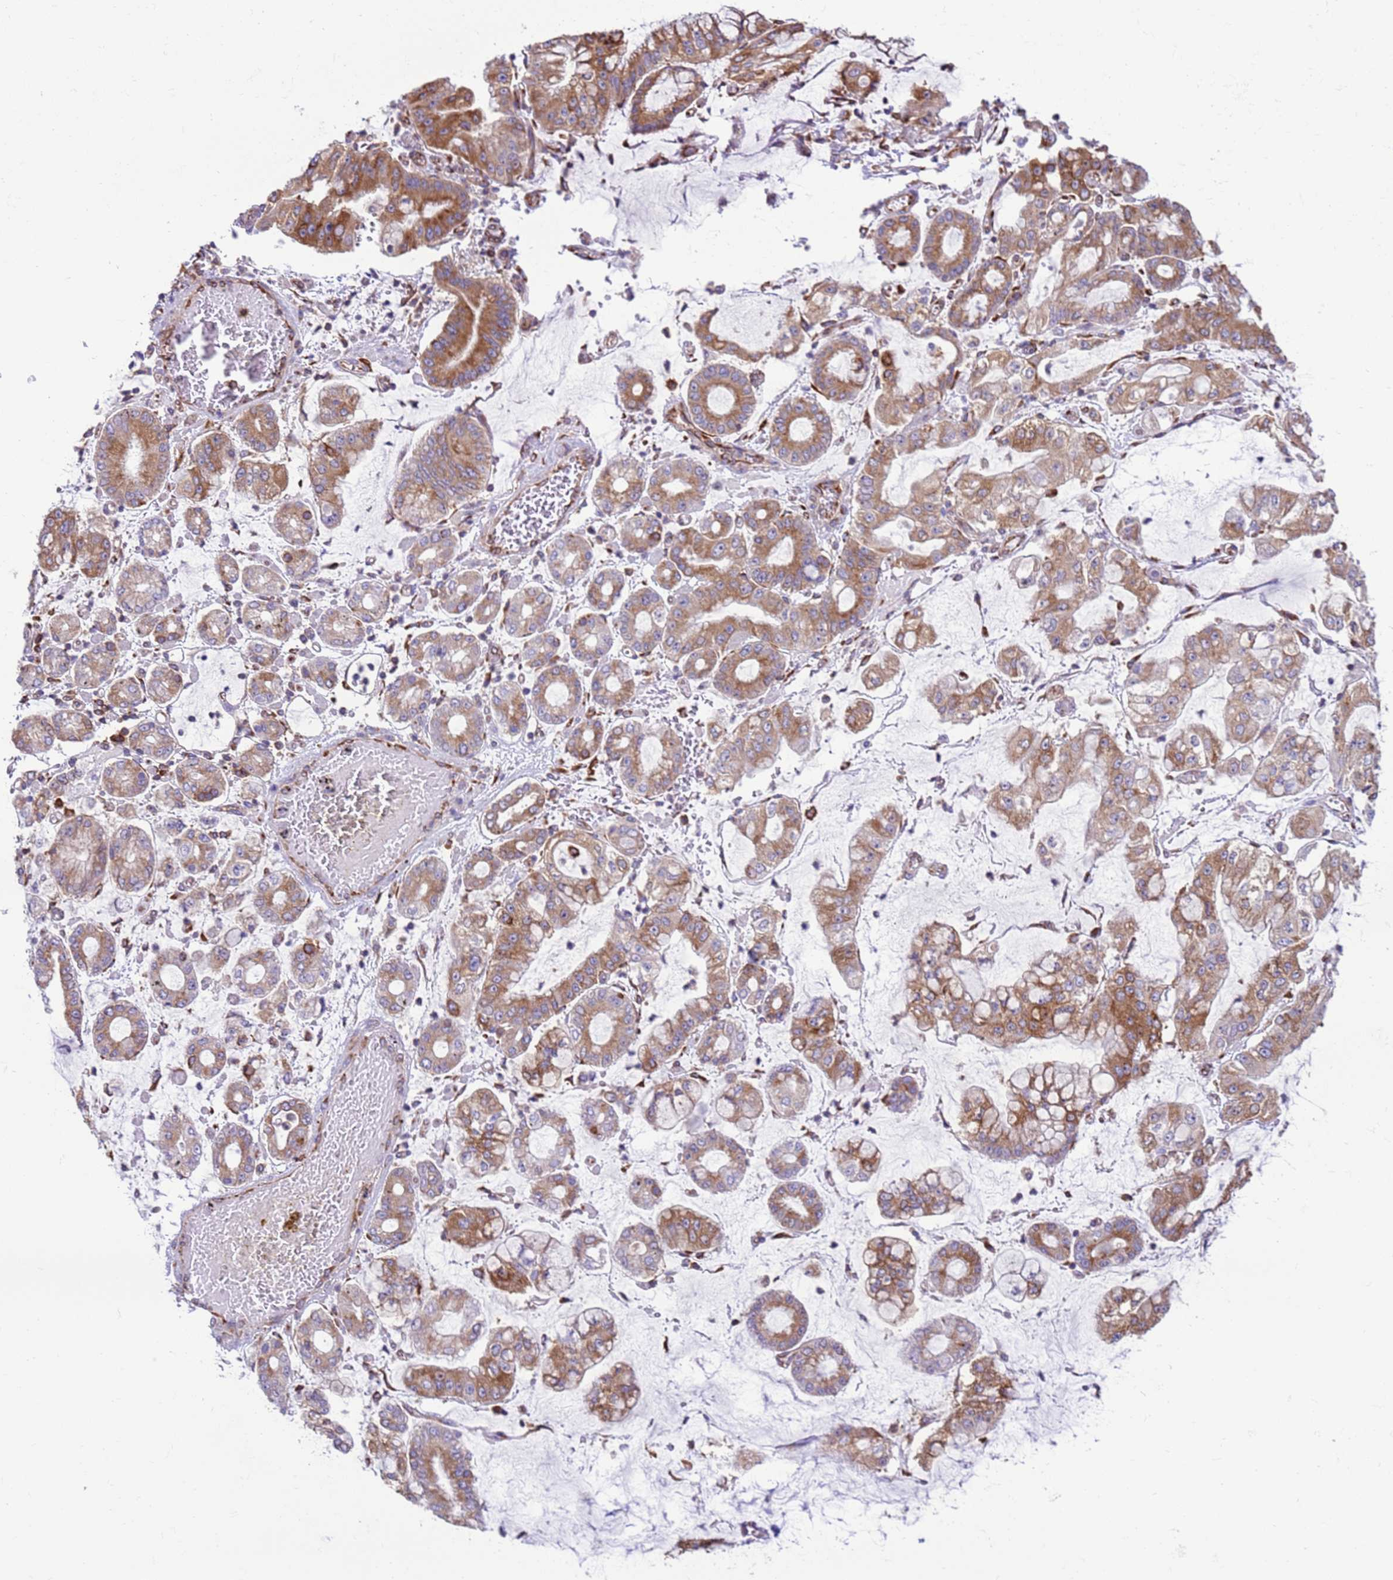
{"staining": {"intensity": "moderate", "quantity": ">75%", "location": "cytoplasmic/membranous"}, "tissue": "stomach cancer", "cell_type": "Tumor cells", "image_type": "cancer", "snomed": [{"axis": "morphology", "description": "Adenocarcinoma, NOS"}, {"axis": "topography", "description": "Stomach"}], "caption": "Stomach adenocarcinoma stained with immunohistochemistry (IHC) displays moderate cytoplasmic/membranous positivity in approximately >75% of tumor cells. (DAB IHC with brightfield microscopy, high magnification).", "gene": "VARS1", "patient": {"sex": "male", "age": 76}}